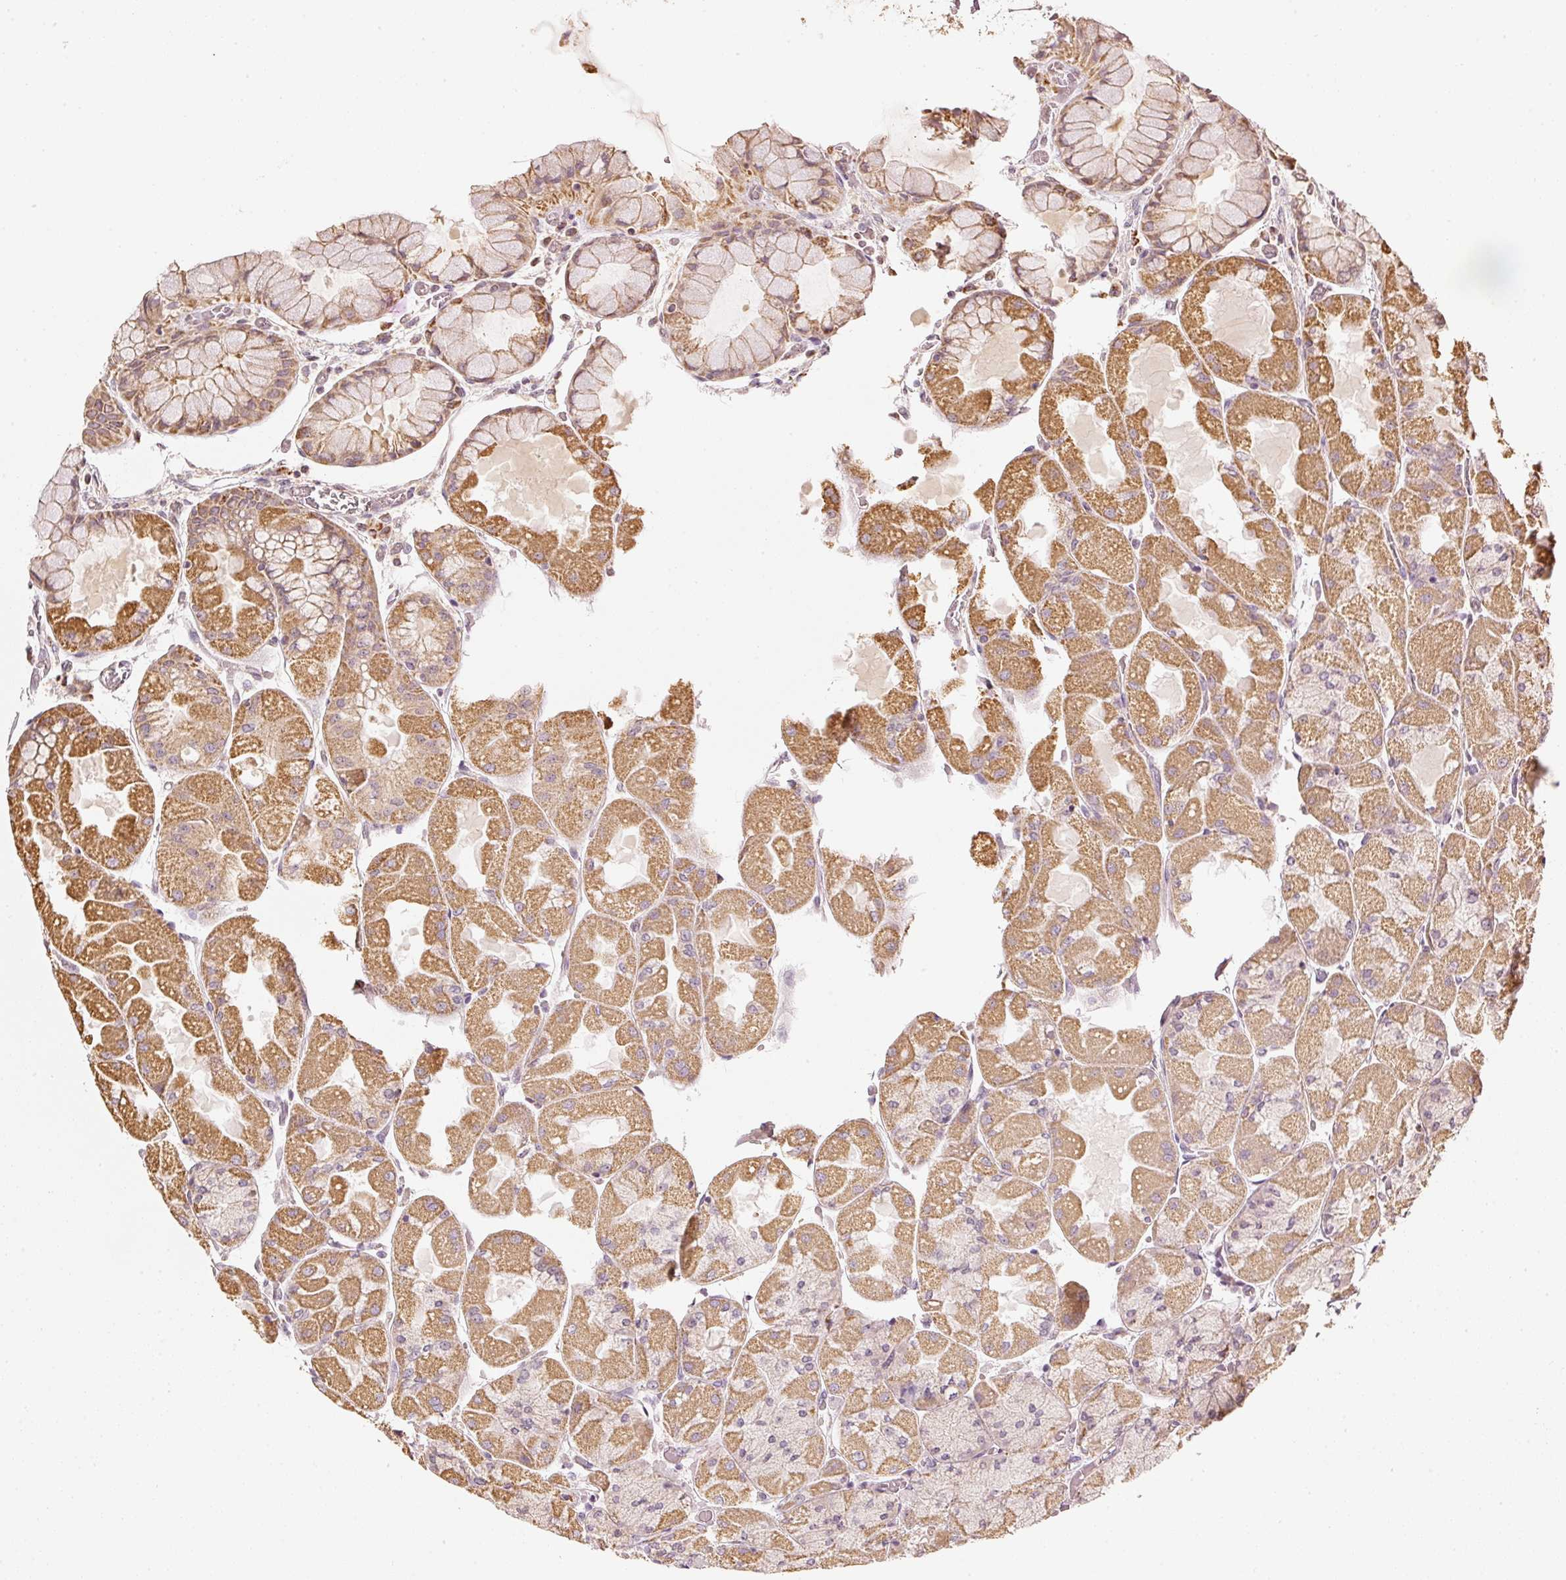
{"staining": {"intensity": "moderate", "quantity": ">75%", "location": "cytoplasmic/membranous"}, "tissue": "stomach", "cell_type": "Glandular cells", "image_type": "normal", "snomed": [{"axis": "morphology", "description": "Normal tissue, NOS"}, {"axis": "topography", "description": "Stomach"}], "caption": "Immunohistochemistry (IHC) histopathology image of benign stomach: human stomach stained using IHC reveals medium levels of moderate protein expression localized specifically in the cytoplasmic/membranous of glandular cells, appearing as a cytoplasmic/membranous brown color.", "gene": "RAB35", "patient": {"sex": "female", "age": 61}}